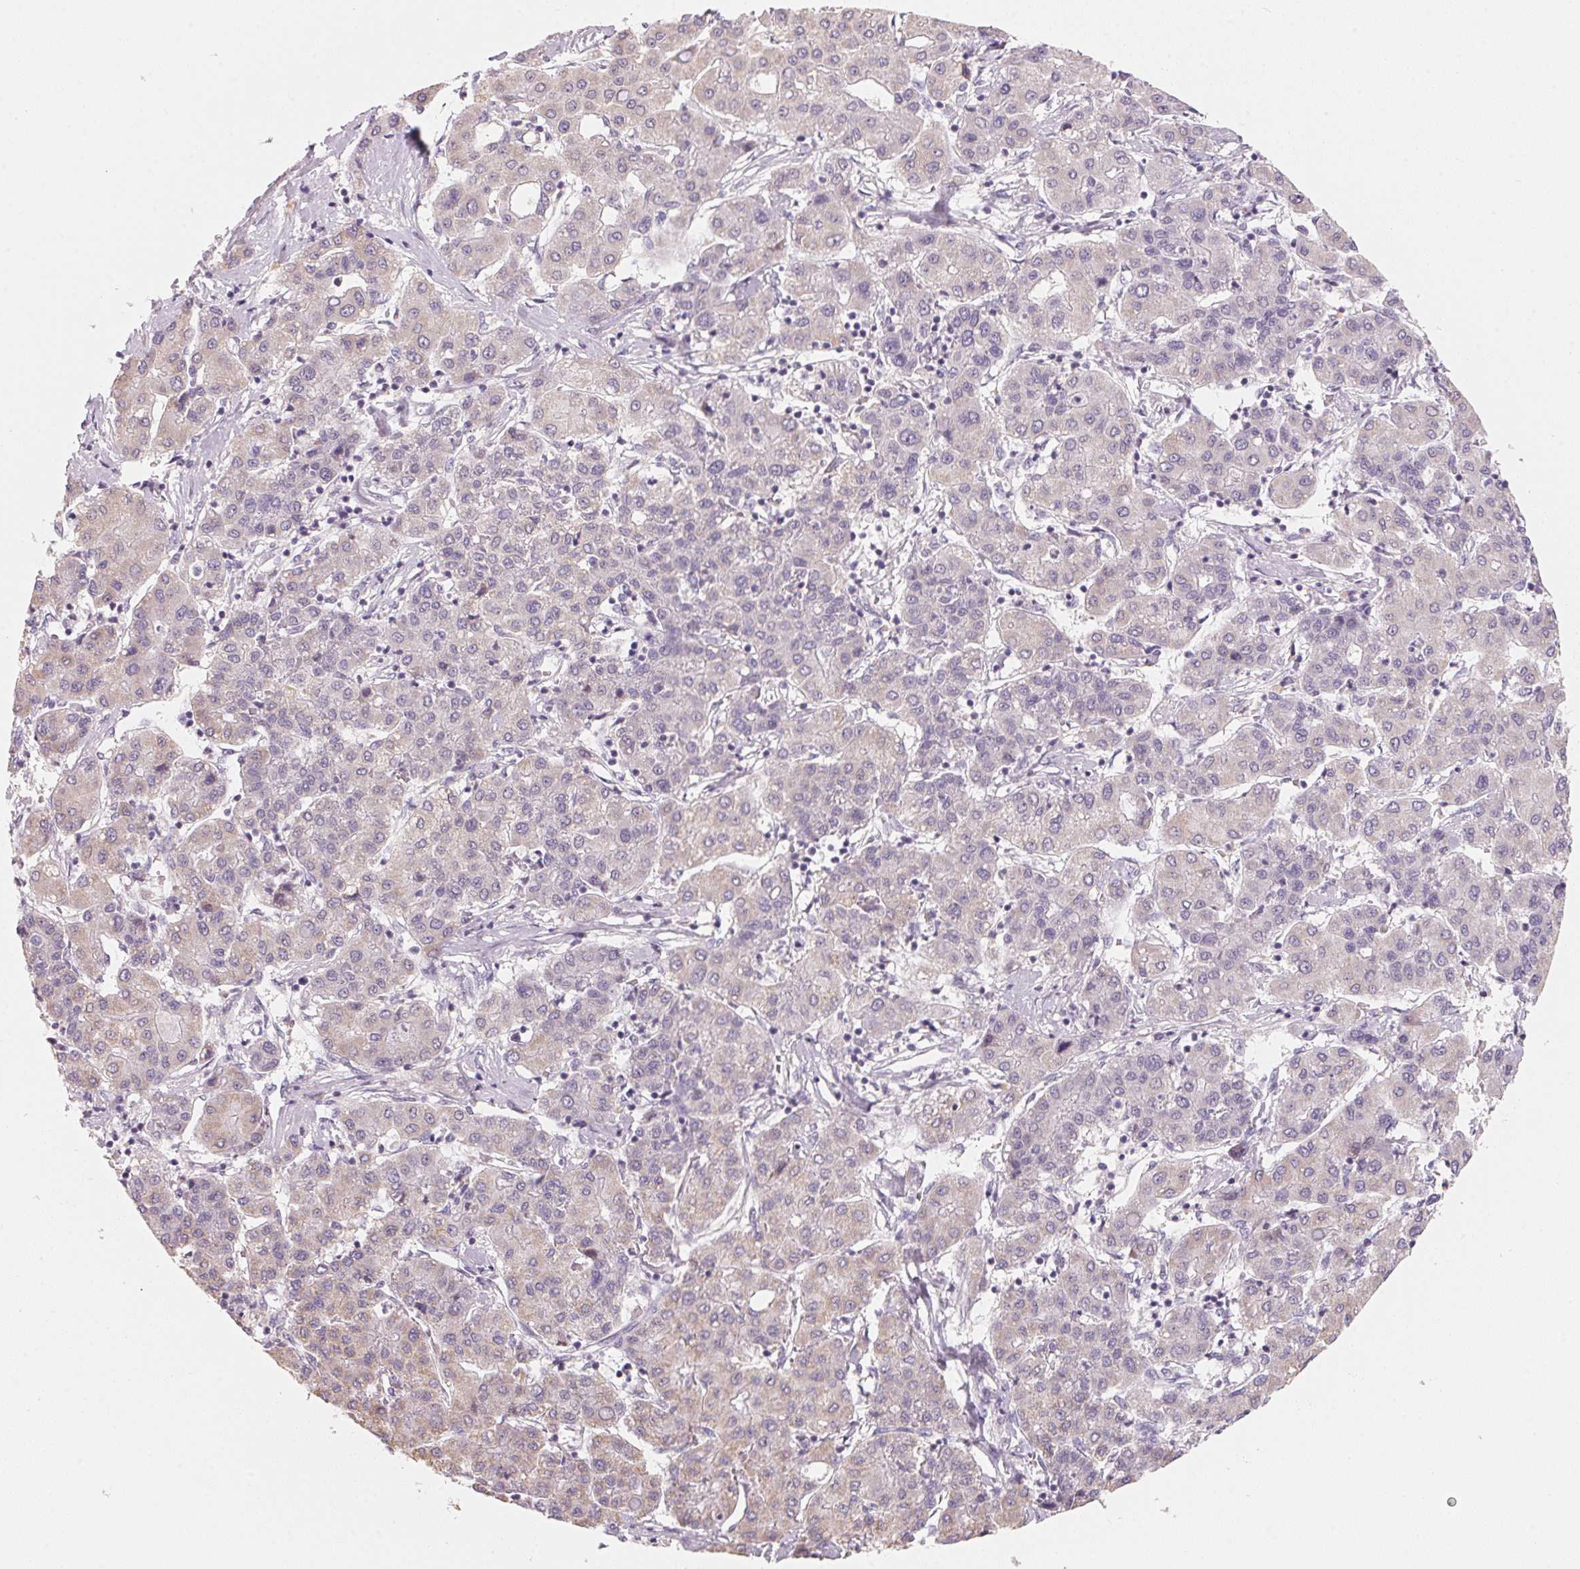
{"staining": {"intensity": "weak", "quantity": "<25%", "location": "cytoplasmic/membranous"}, "tissue": "liver cancer", "cell_type": "Tumor cells", "image_type": "cancer", "snomed": [{"axis": "morphology", "description": "Carcinoma, Hepatocellular, NOS"}, {"axis": "topography", "description": "Liver"}], "caption": "Protein analysis of liver cancer (hepatocellular carcinoma) shows no significant staining in tumor cells.", "gene": "ANKRD31", "patient": {"sex": "male", "age": 65}}